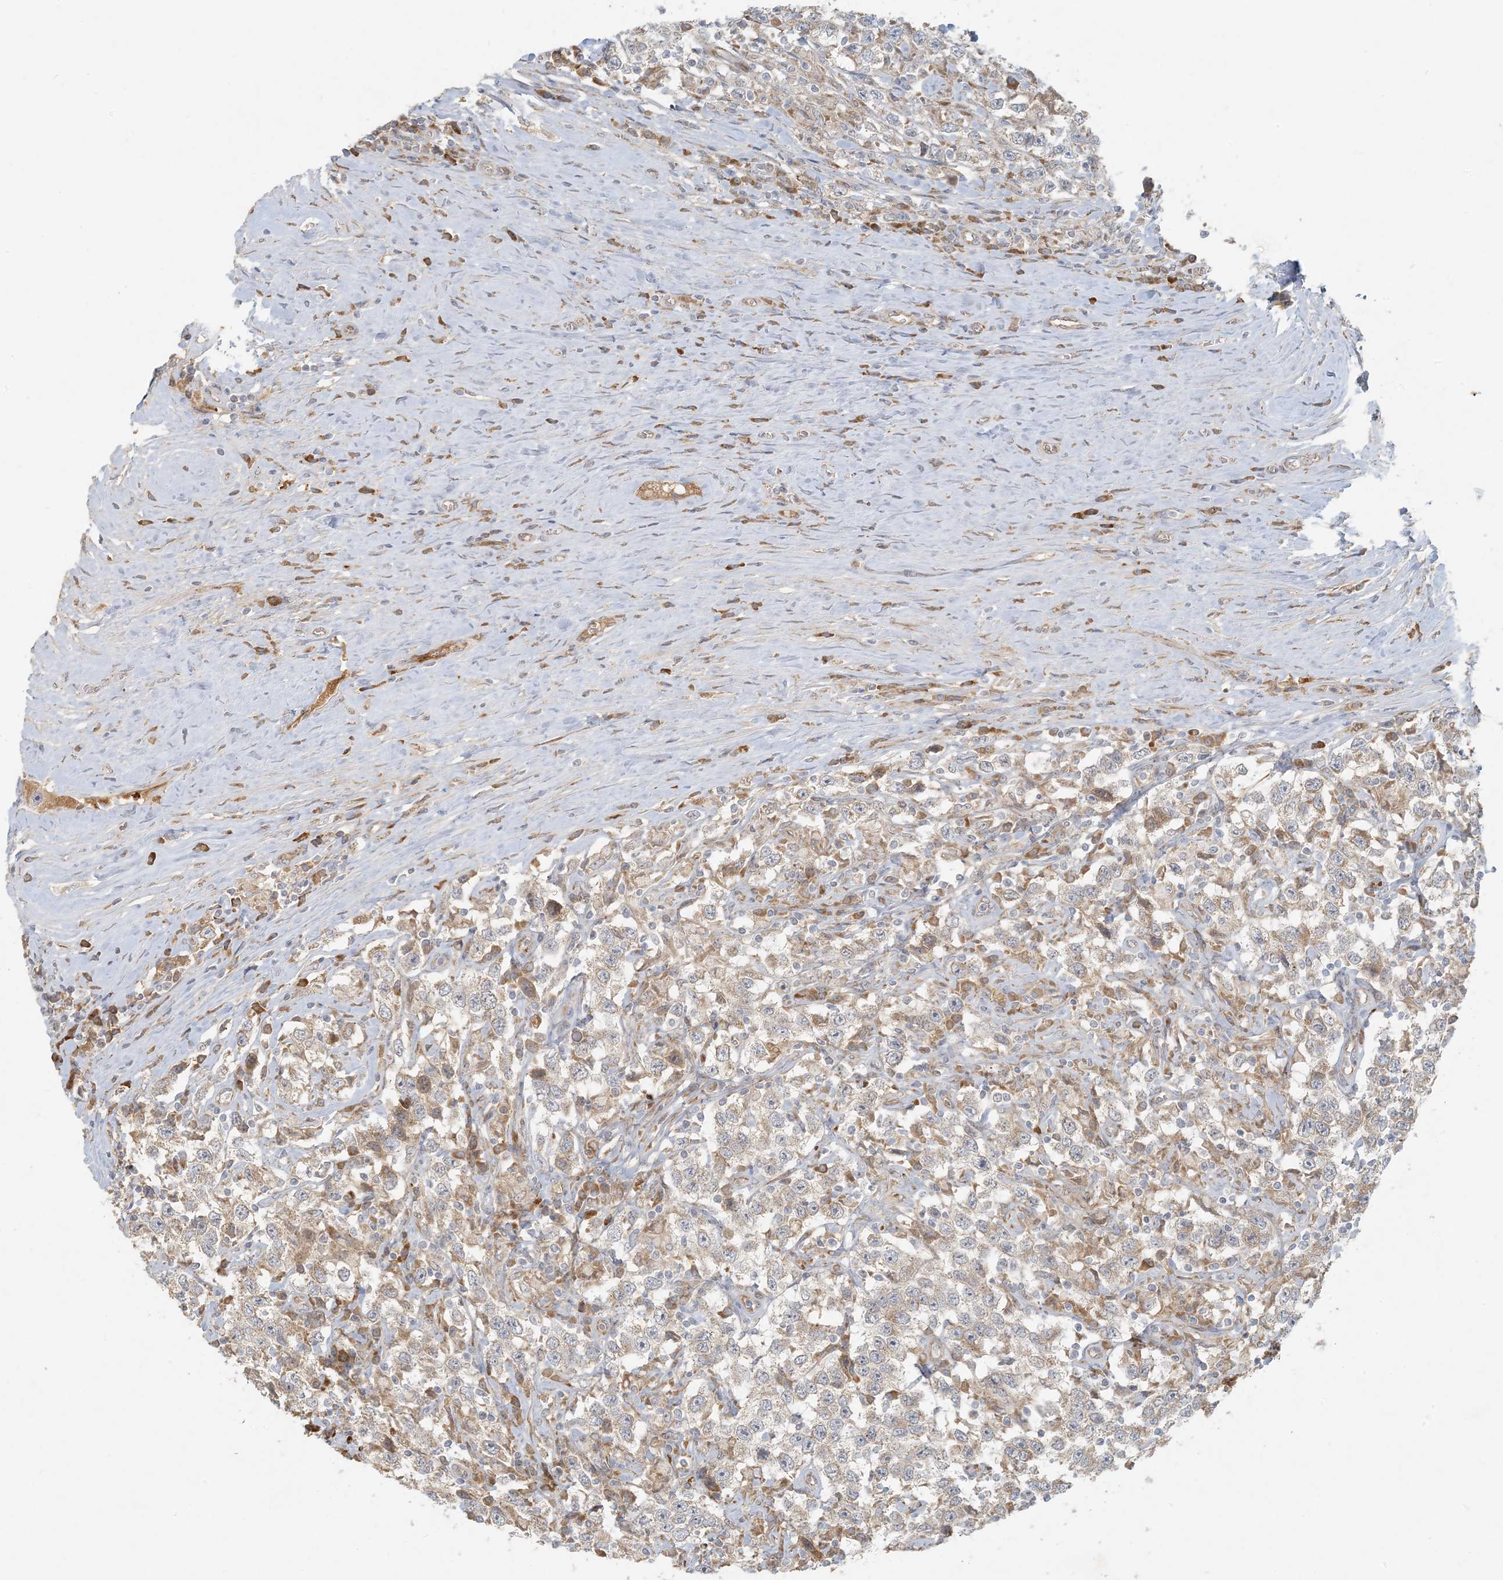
{"staining": {"intensity": "weak", "quantity": "25%-75%", "location": "cytoplasmic/membranous"}, "tissue": "testis cancer", "cell_type": "Tumor cells", "image_type": "cancer", "snomed": [{"axis": "morphology", "description": "Seminoma, NOS"}, {"axis": "topography", "description": "Testis"}], "caption": "The immunohistochemical stain labels weak cytoplasmic/membranous positivity in tumor cells of seminoma (testis) tissue. (Stains: DAB in brown, nuclei in blue, Microscopy: brightfield microscopy at high magnification).", "gene": "HACL1", "patient": {"sex": "male", "age": 41}}